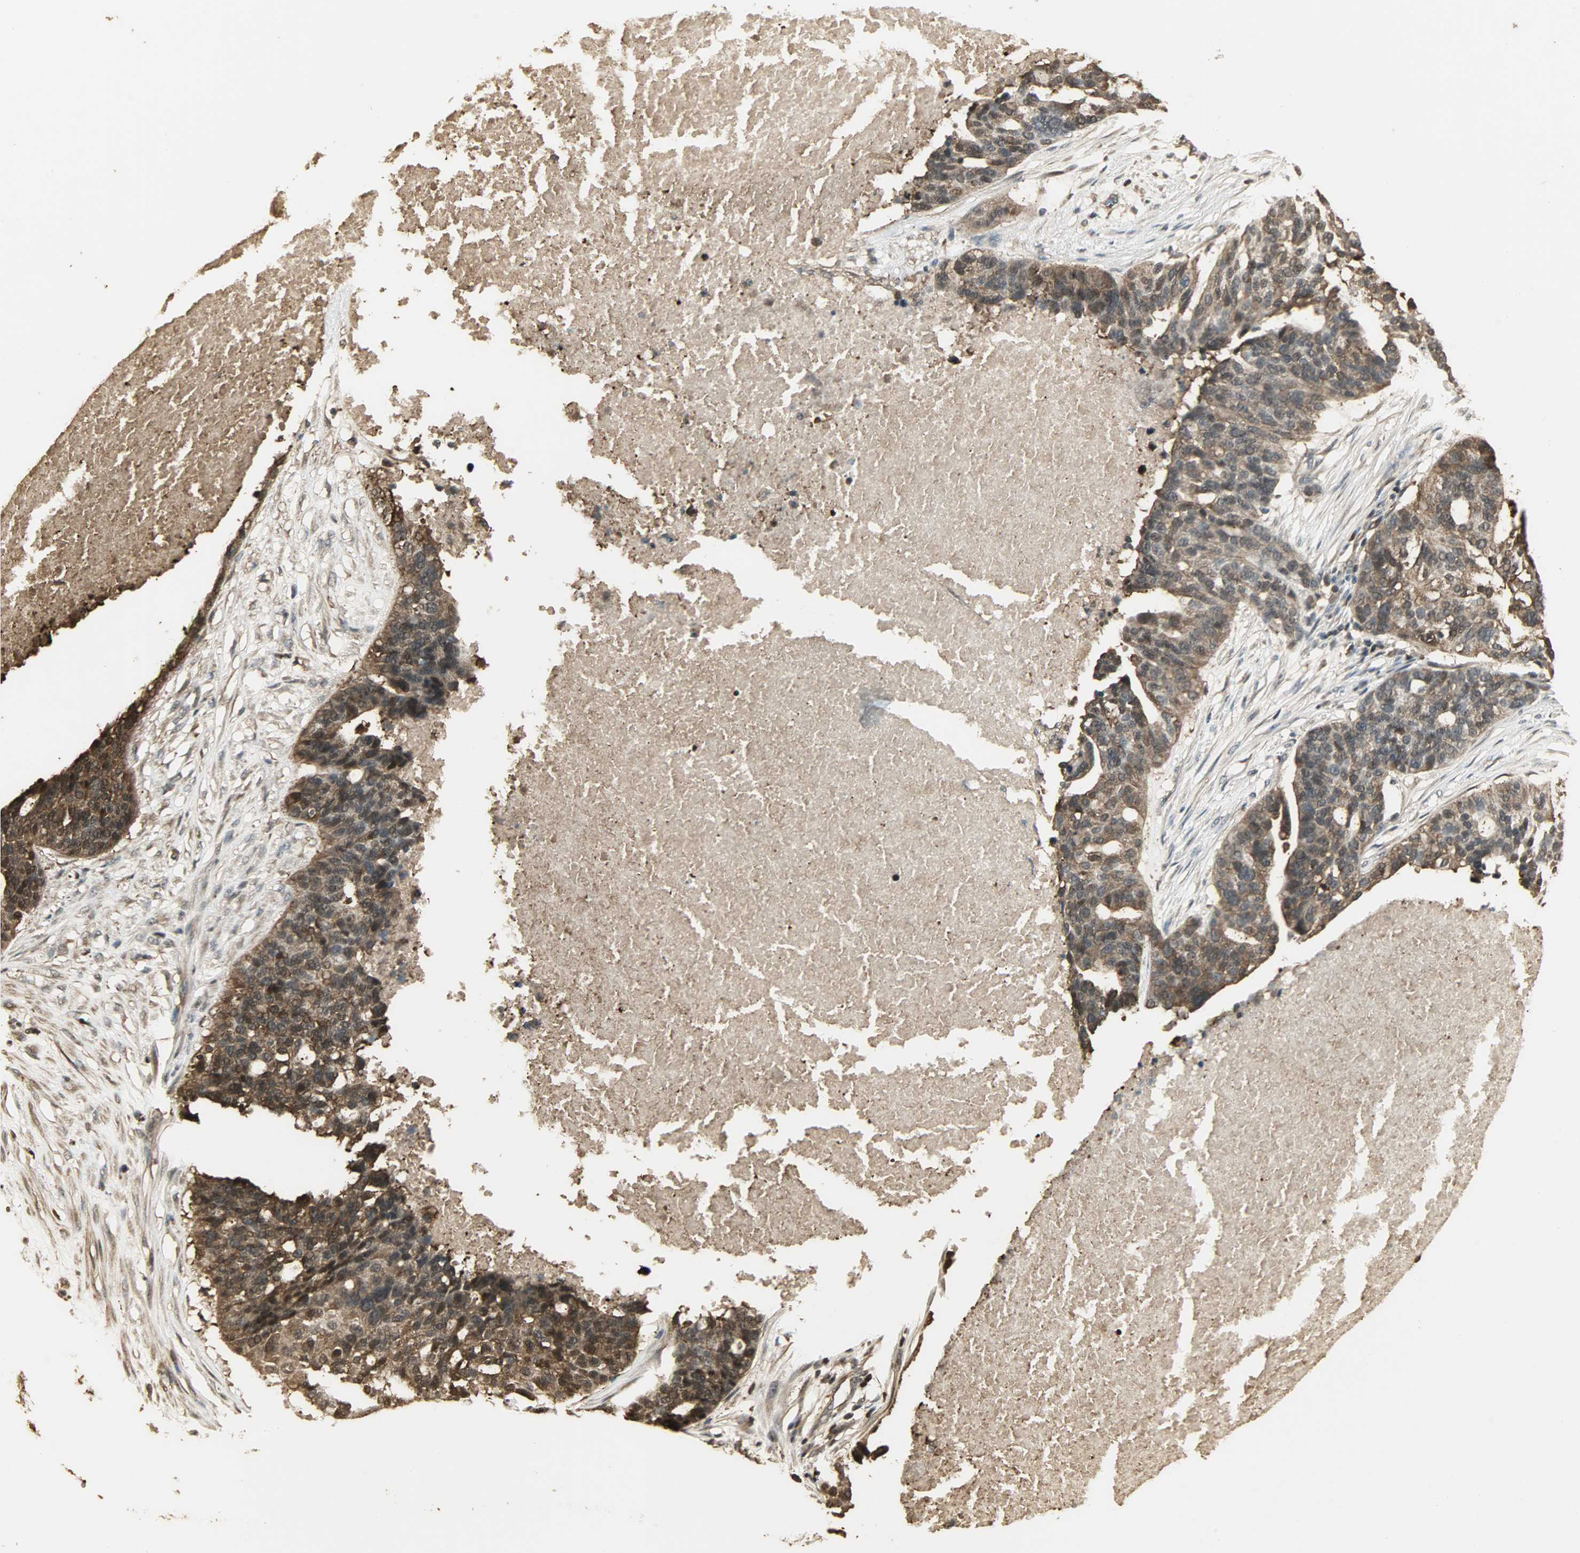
{"staining": {"intensity": "moderate", "quantity": ">75%", "location": "cytoplasmic/membranous,nuclear"}, "tissue": "ovarian cancer", "cell_type": "Tumor cells", "image_type": "cancer", "snomed": [{"axis": "morphology", "description": "Cystadenocarcinoma, serous, NOS"}, {"axis": "topography", "description": "Ovary"}], "caption": "Protein staining of ovarian serous cystadenocarcinoma tissue reveals moderate cytoplasmic/membranous and nuclear staining in about >75% of tumor cells.", "gene": "YWHAZ", "patient": {"sex": "female", "age": 59}}